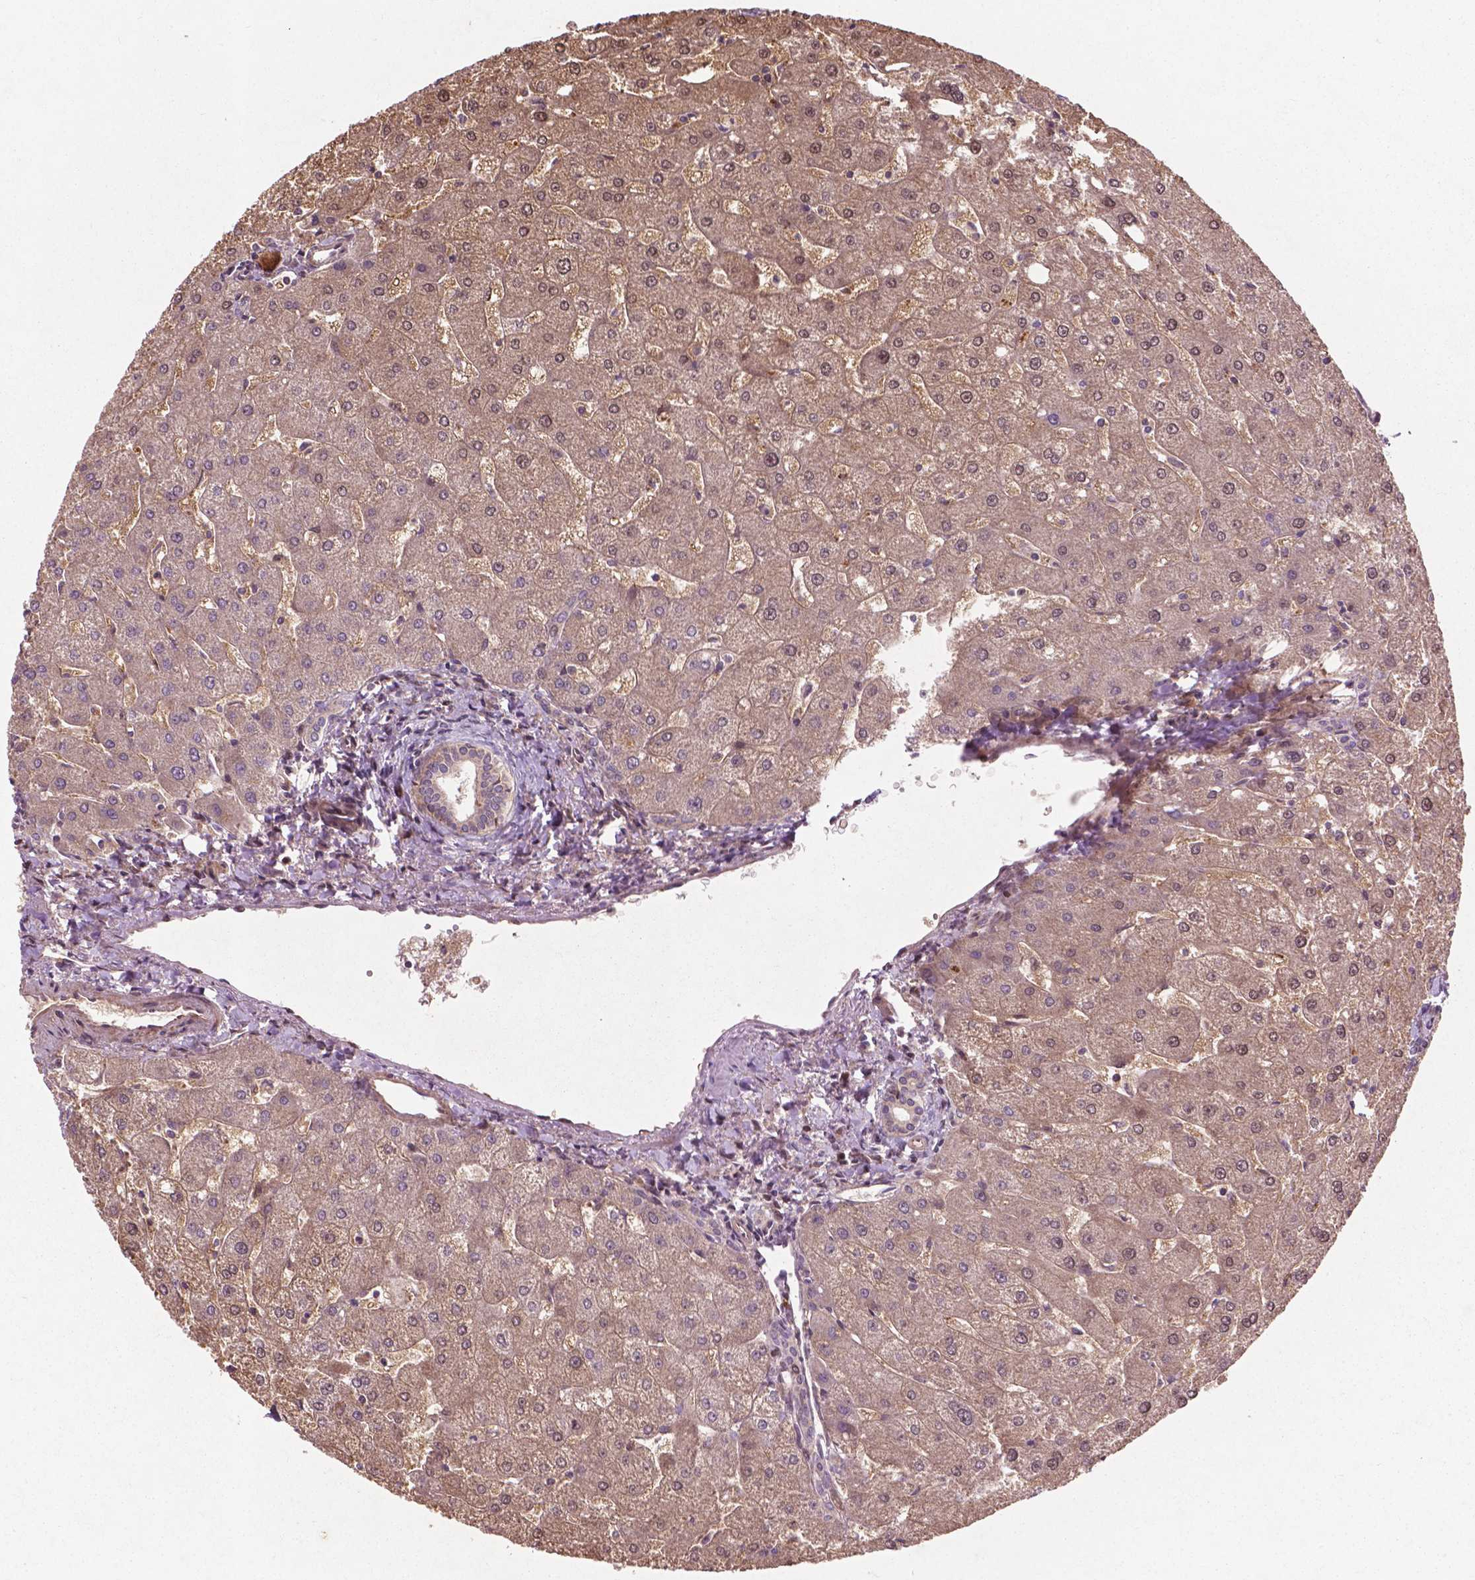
{"staining": {"intensity": "weak", "quantity": ">75%", "location": "cytoplasmic/membranous"}, "tissue": "liver", "cell_type": "Cholangiocytes", "image_type": "normal", "snomed": [{"axis": "morphology", "description": "Normal tissue, NOS"}, {"axis": "topography", "description": "Liver"}], "caption": "Immunohistochemistry (DAB (3,3'-diaminobenzidine)) staining of normal liver displays weak cytoplasmic/membranous protein expression in about >75% of cholangiocytes.", "gene": "B3GALNT2", "patient": {"sex": "male", "age": 67}}